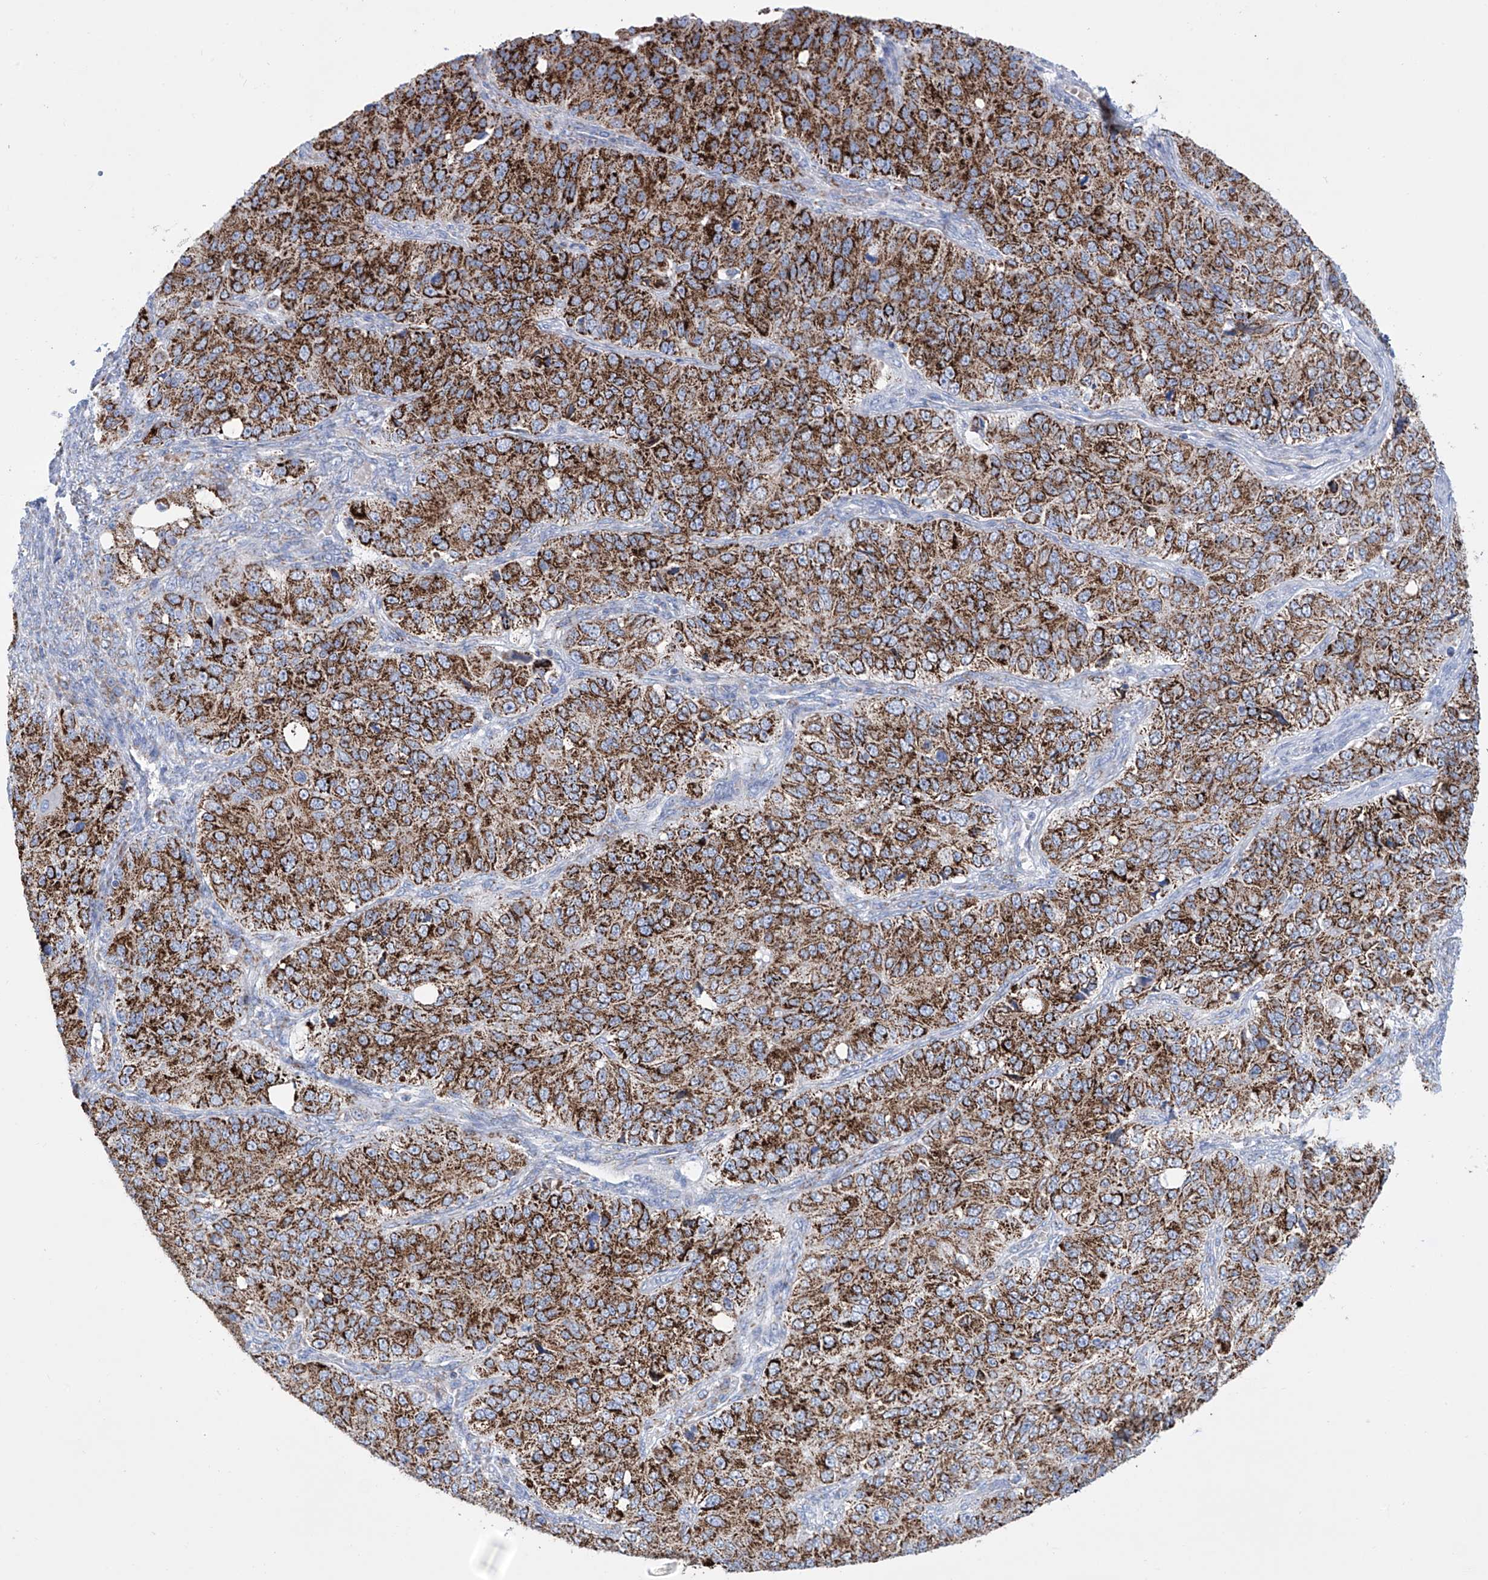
{"staining": {"intensity": "strong", "quantity": ">75%", "location": "cytoplasmic/membranous"}, "tissue": "ovarian cancer", "cell_type": "Tumor cells", "image_type": "cancer", "snomed": [{"axis": "morphology", "description": "Carcinoma, endometroid"}, {"axis": "topography", "description": "Ovary"}], "caption": "Human ovarian cancer stained with a brown dye demonstrates strong cytoplasmic/membranous positive expression in approximately >75% of tumor cells.", "gene": "ALDH6A1", "patient": {"sex": "female", "age": 51}}